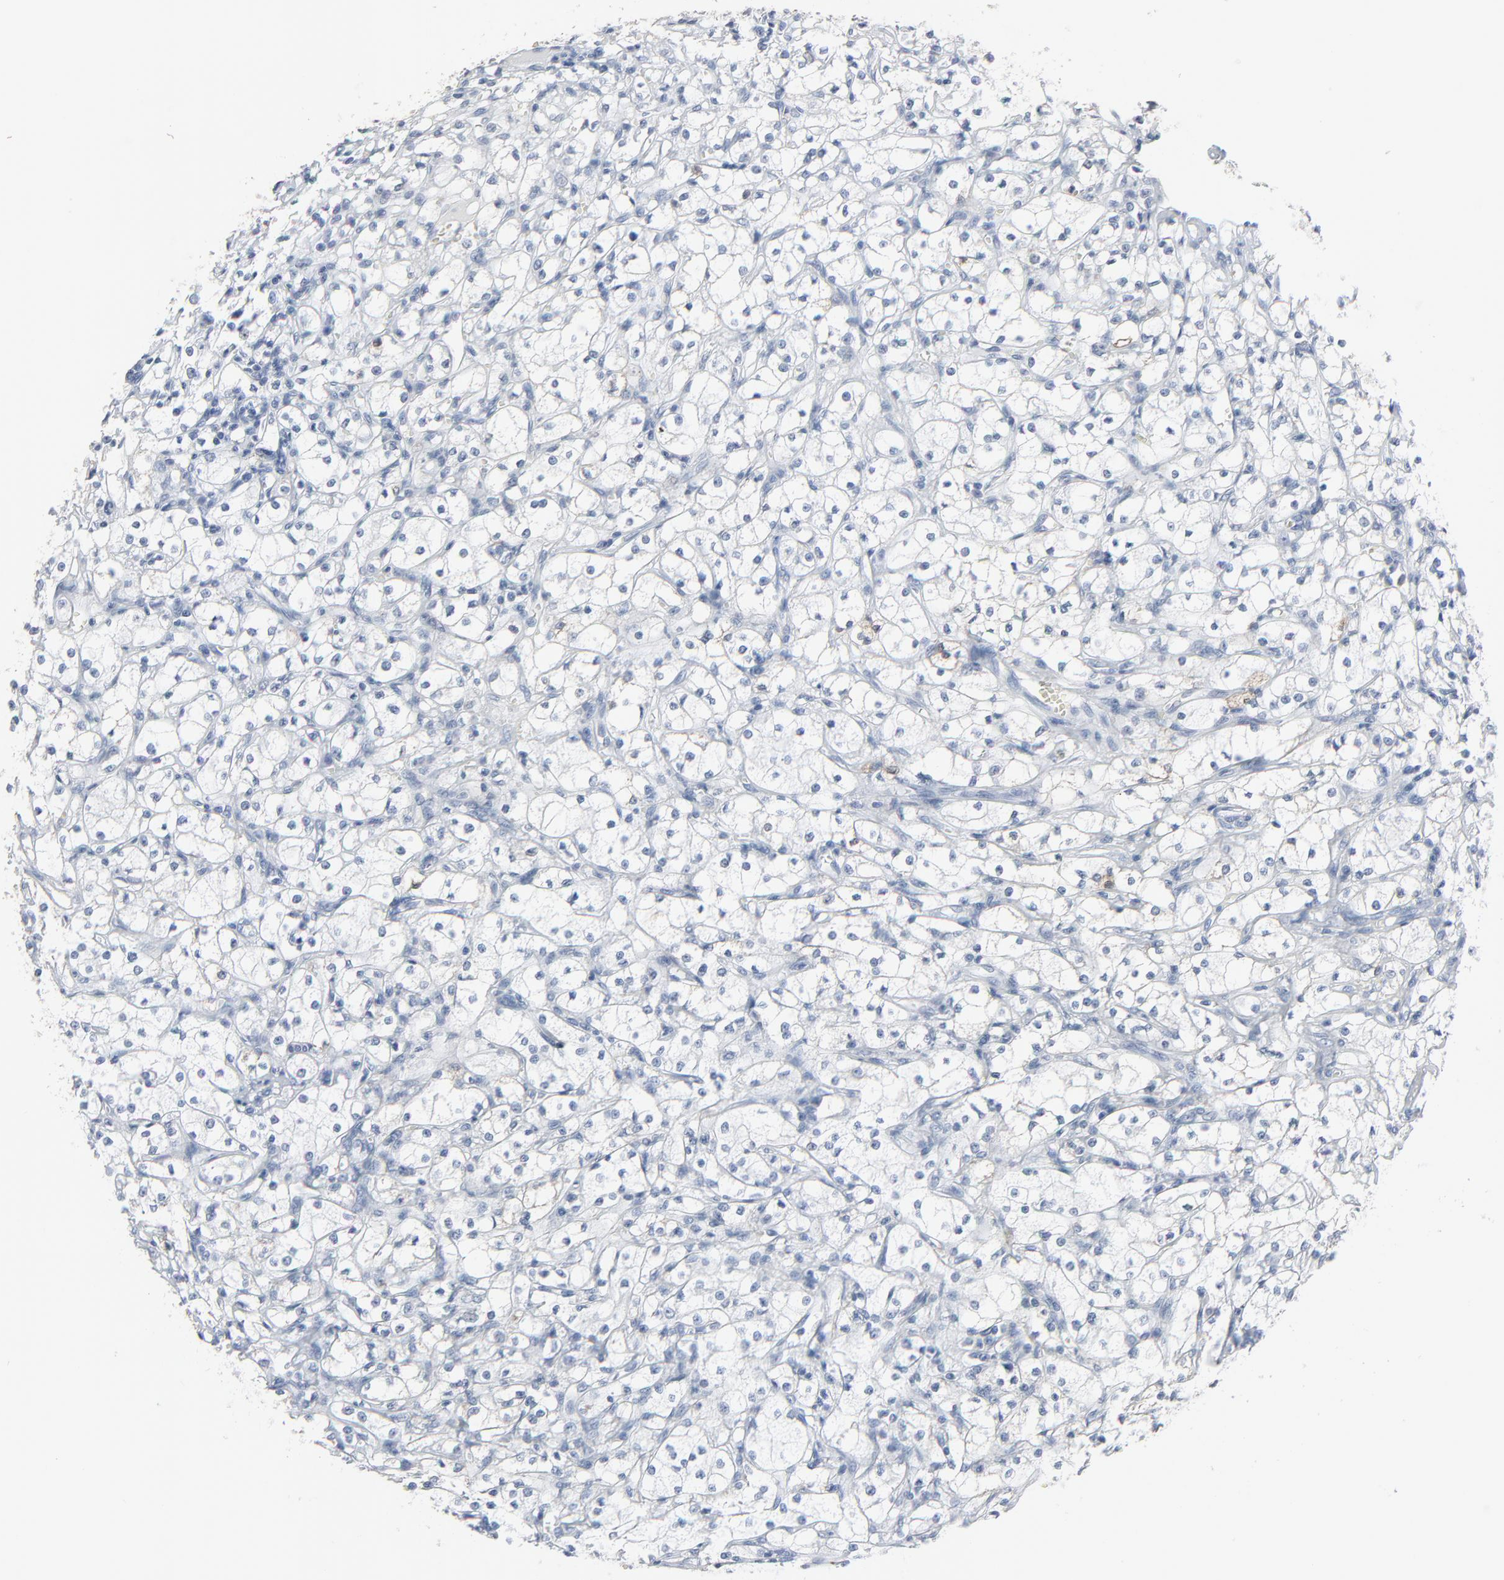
{"staining": {"intensity": "weak", "quantity": "<25%", "location": "cytoplasmic/membranous"}, "tissue": "renal cancer", "cell_type": "Tumor cells", "image_type": "cancer", "snomed": [{"axis": "morphology", "description": "Adenocarcinoma, NOS"}, {"axis": "topography", "description": "Kidney"}], "caption": "A high-resolution micrograph shows IHC staining of renal cancer, which exhibits no significant positivity in tumor cells.", "gene": "PHGDH", "patient": {"sex": "male", "age": 61}}